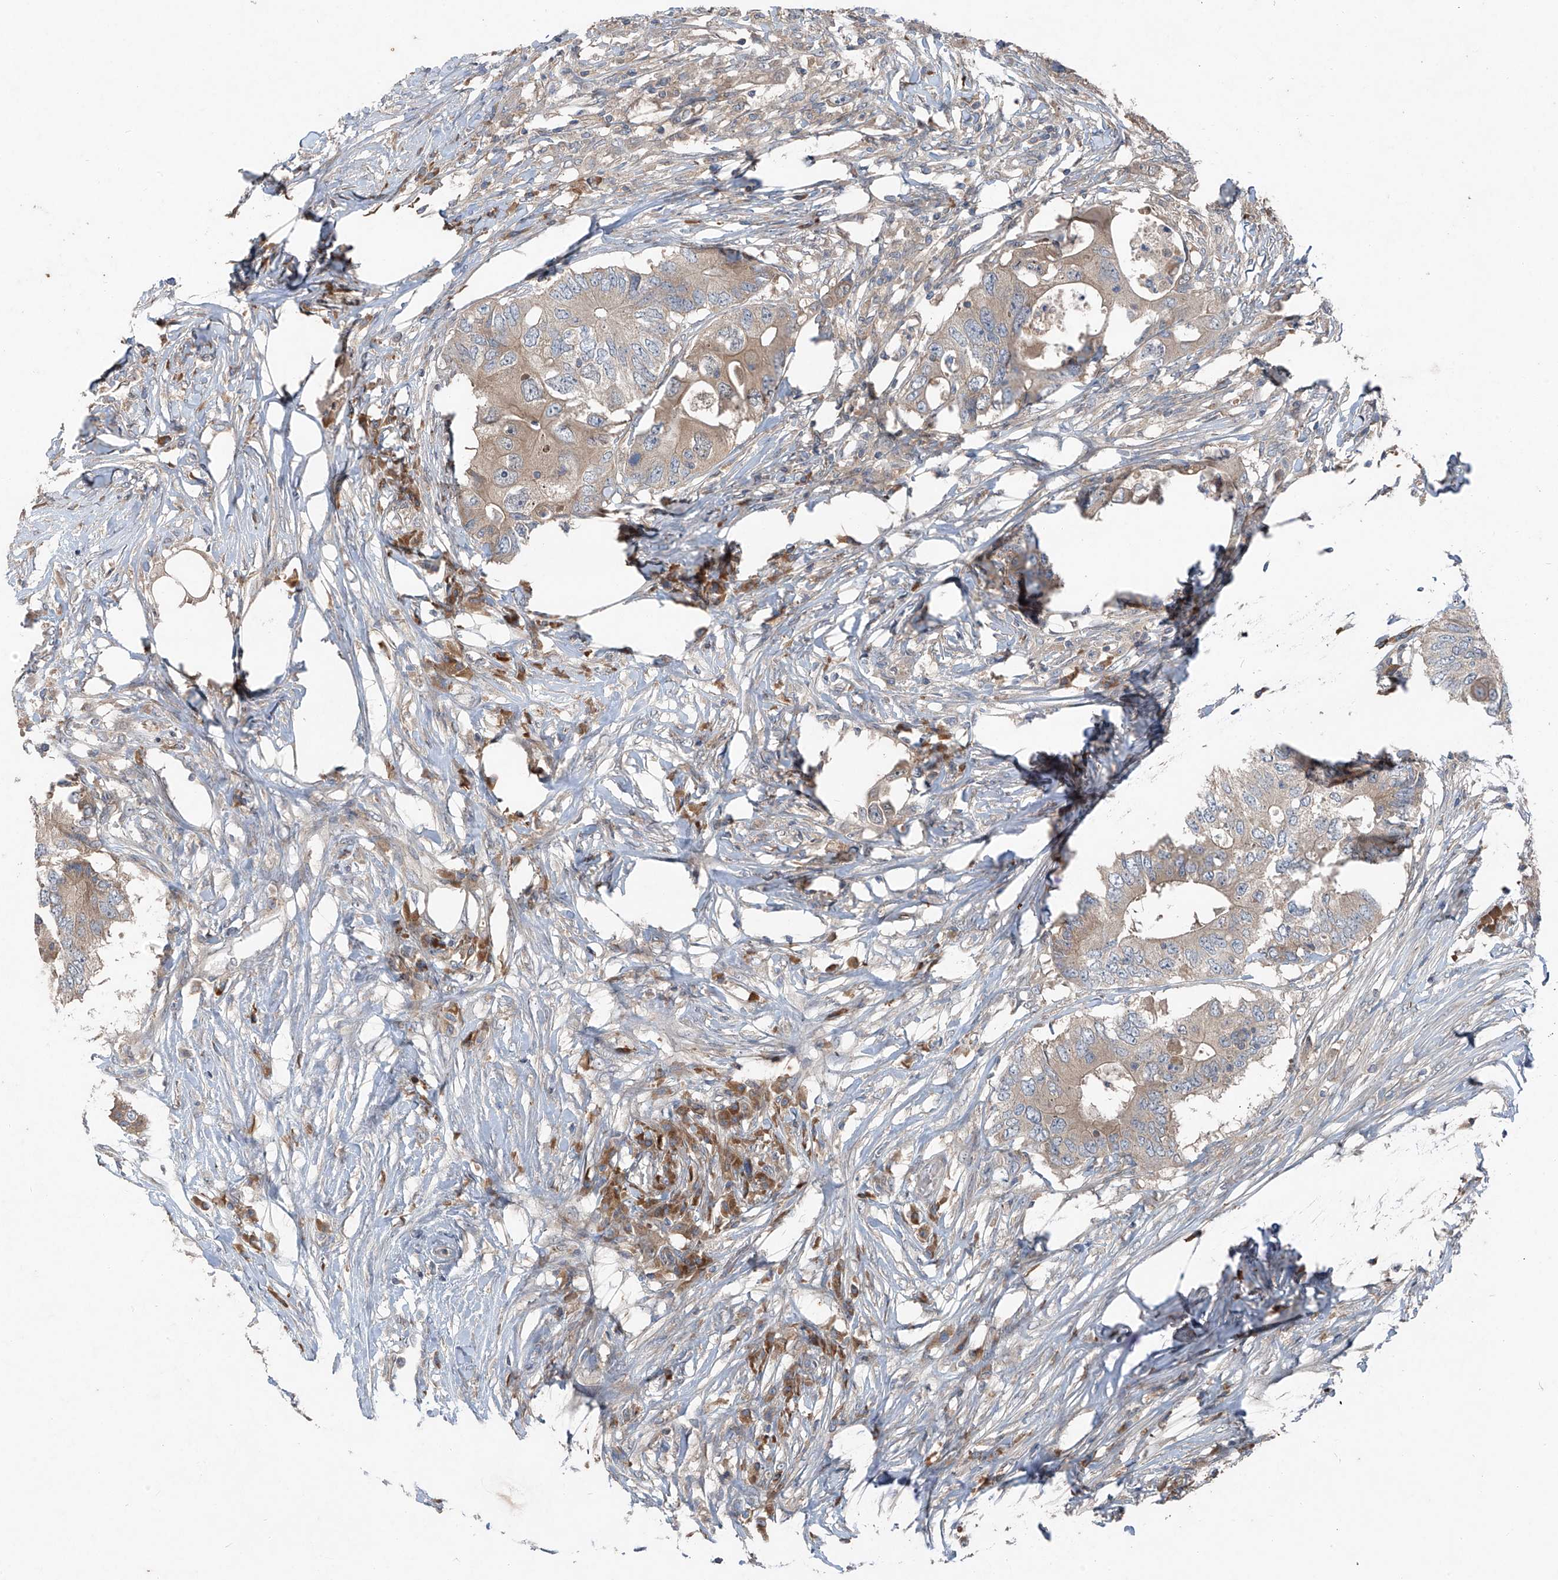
{"staining": {"intensity": "weak", "quantity": "25%-75%", "location": "cytoplasmic/membranous"}, "tissue": "colorectal cancer", "cell_type": "Tumor cells", "image_type": "cancer", "snomed": [{"axis": "morphology", "description": "Adenocarcinoma, NOS"}, {"axis": "topography", "description": "Colon"}], "caption": "High-power microscopy captured an immunohistochemistry (IHC) image of colorectal cancer (adenocarcinoma), revealing weak cytoplasmic/membranous positivity in approximately 25%-75% of tumor cells. (DAB IHC with brightfield microscopy, high magnification).", "gene": "FOXRED2", "patient": {"sex": "male", "age": 71}}